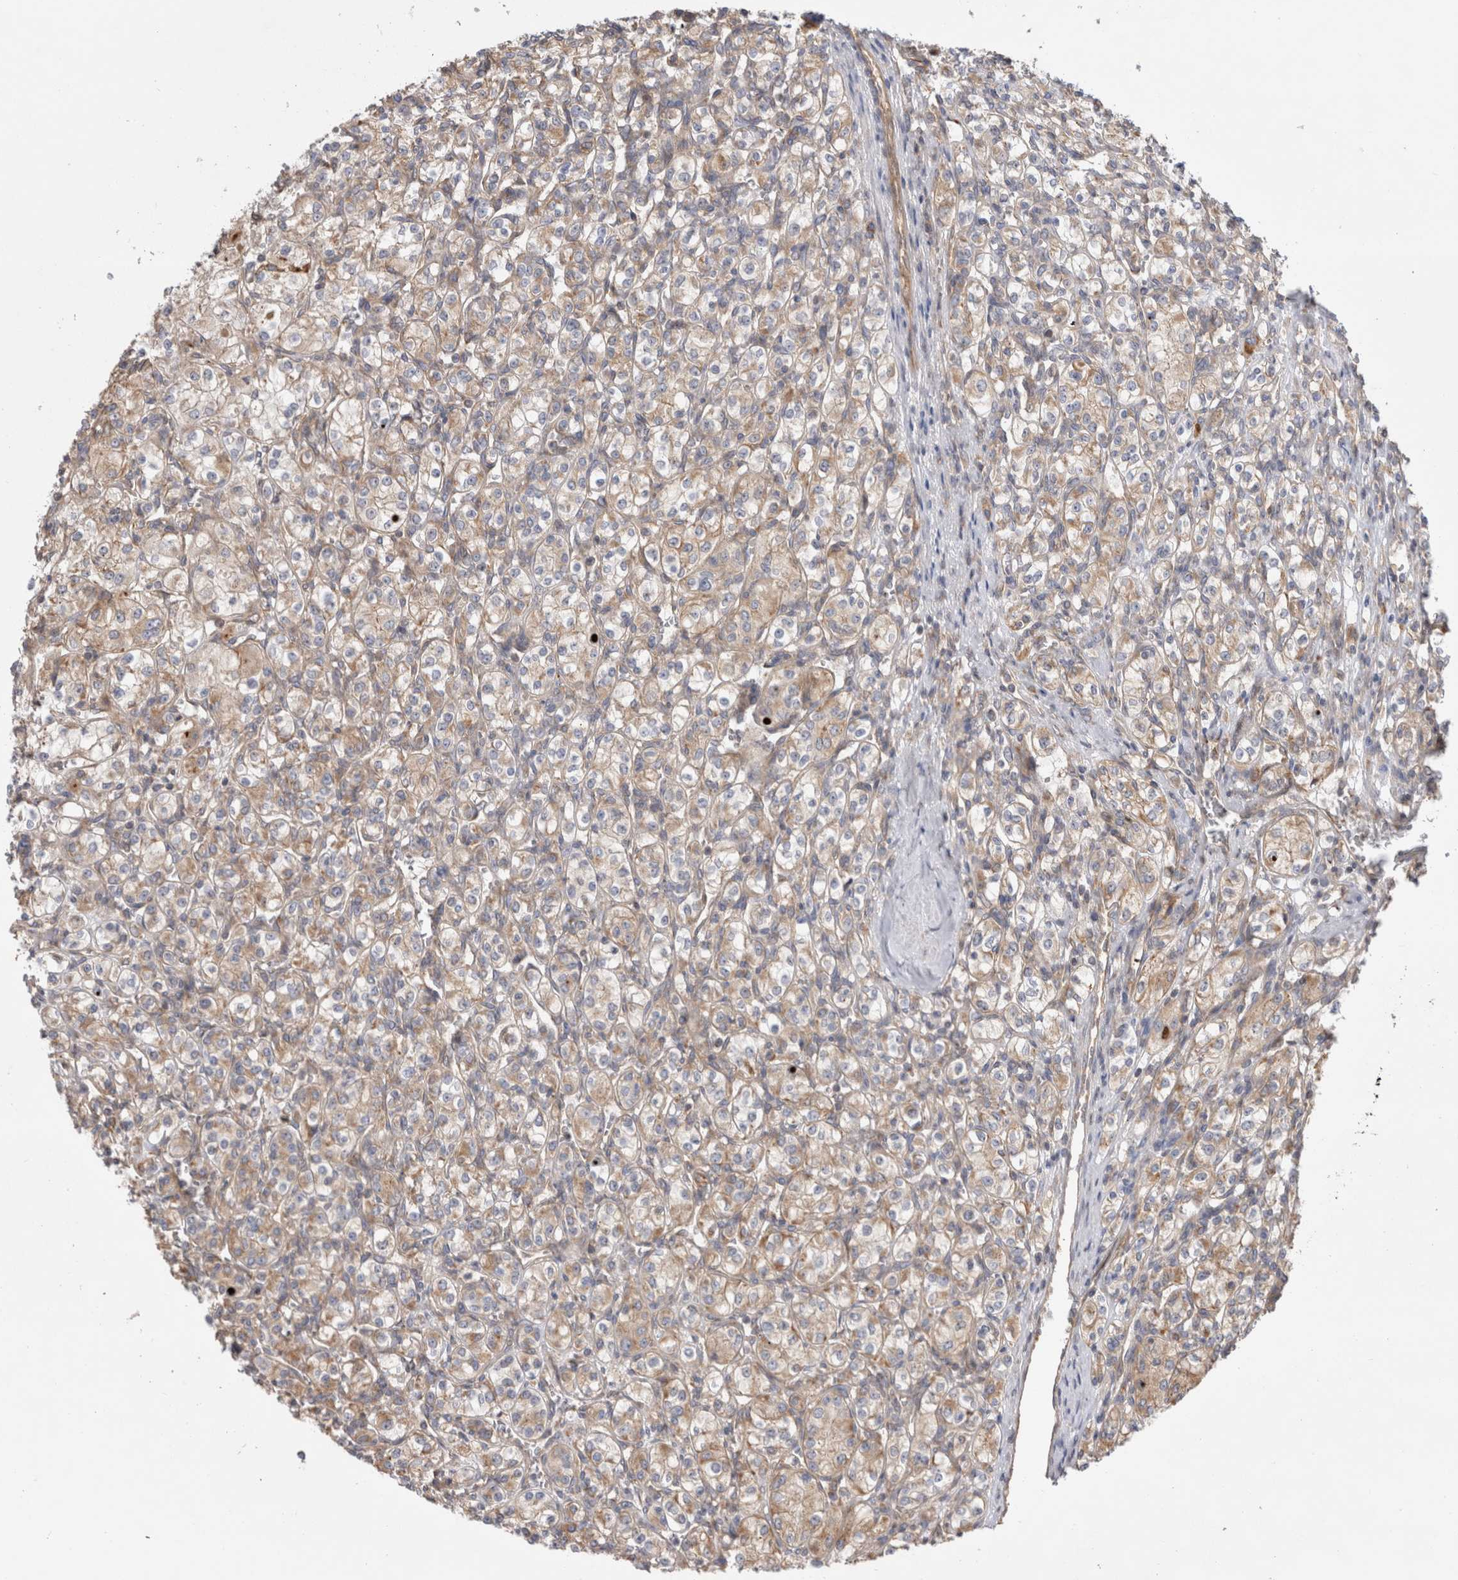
{"staining": {"intensity": "weak", "quantity": ">75%", "location": "cytoplasmic/membranous"}, "tissue": "renal cancer", "cell_type": "Tumor cells", "image_type": "cancer", "snomed": [{"axis": "morphology", "description": "Adenocarcinoma, NOS"}, {"axis": "topography", "description": "Kidney"}], "caption": "Brown immunohistochemical staining in adenocarcinoma (renal) demonstrates weak cytoplasmic/membranous positivity in about >75% of tumor cells.", "gene": "PDCD10", "patient": {"sex": "male", "age": 77}}